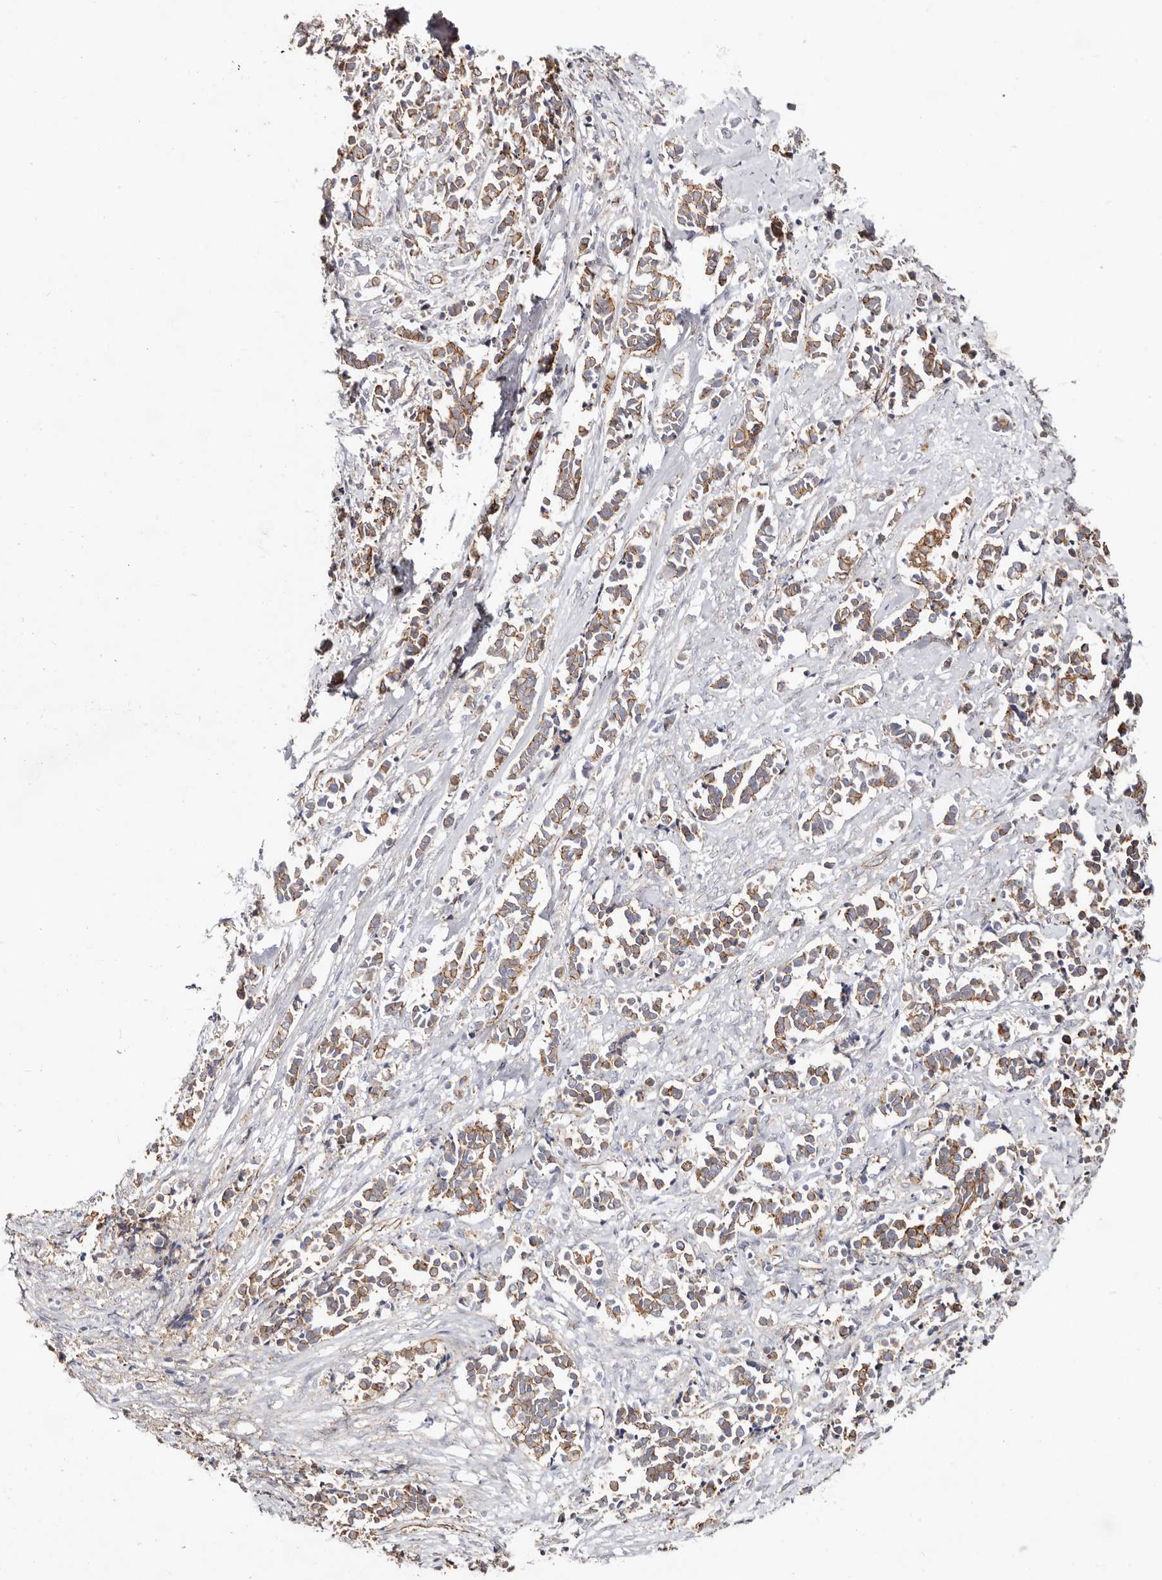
{"staining": {"intensity": "moderate", "quantity": ">75%", "location": "cytoplasmic/membranous"}, "tissue": "cervical cancer", "cell_type": "Tumor cells", "image_type": "cancer", "snomed": [{"axis": "morphology", "description": "Normal tissue, NOS"}, {"axis": "morphology", "description": "Squamous cell carcinoma, NOS"}, {"axis": "topography", "description": "Cervix"}], "caption": "A brown stain shows moderate cytoplasmic/membranous expression of a protein in cervical cancer tumor cells.", "gene": "CTNNB1", "patient": {"sex": "female", "age": 35}}